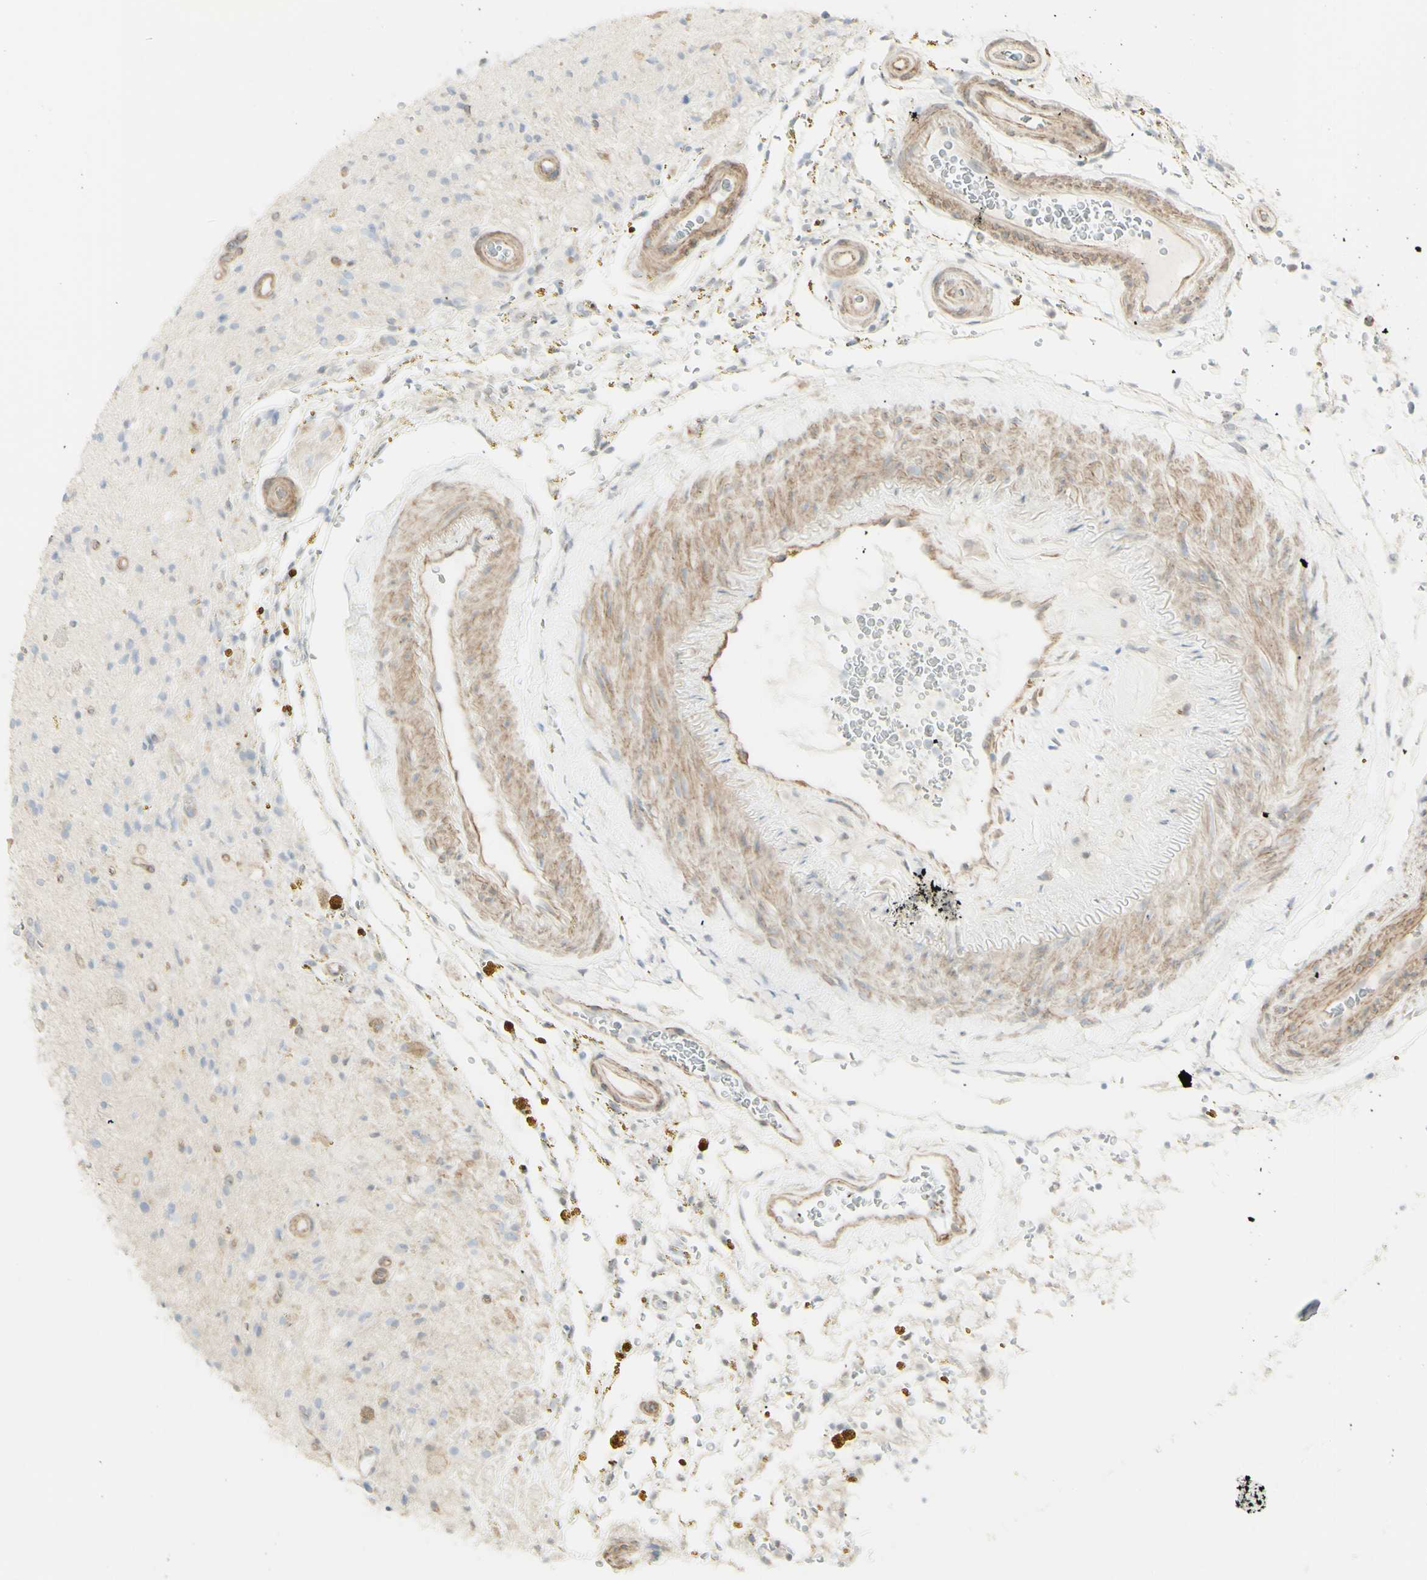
{"staining": {"intensity": "negative", "quantity": "none", "location": "none"}, "tissue": "glioma", "cell_type": "Tumor cells", "image_type": "cancer", "snomed": [{"axis": "morphology", "description": "Glioma, malignant, High grade"}, {"axis": "topography", "description": "Brain"}], "caption": "Immunohistochemistry photomicrograph of neoplastic tissue: glioma stained with DAB (3,3'-diaminobenzidine) demonstrates no significant protein staining in tumor cells.", "gene": "NDST4", "patient": {"sex": "male", "age": 33}}